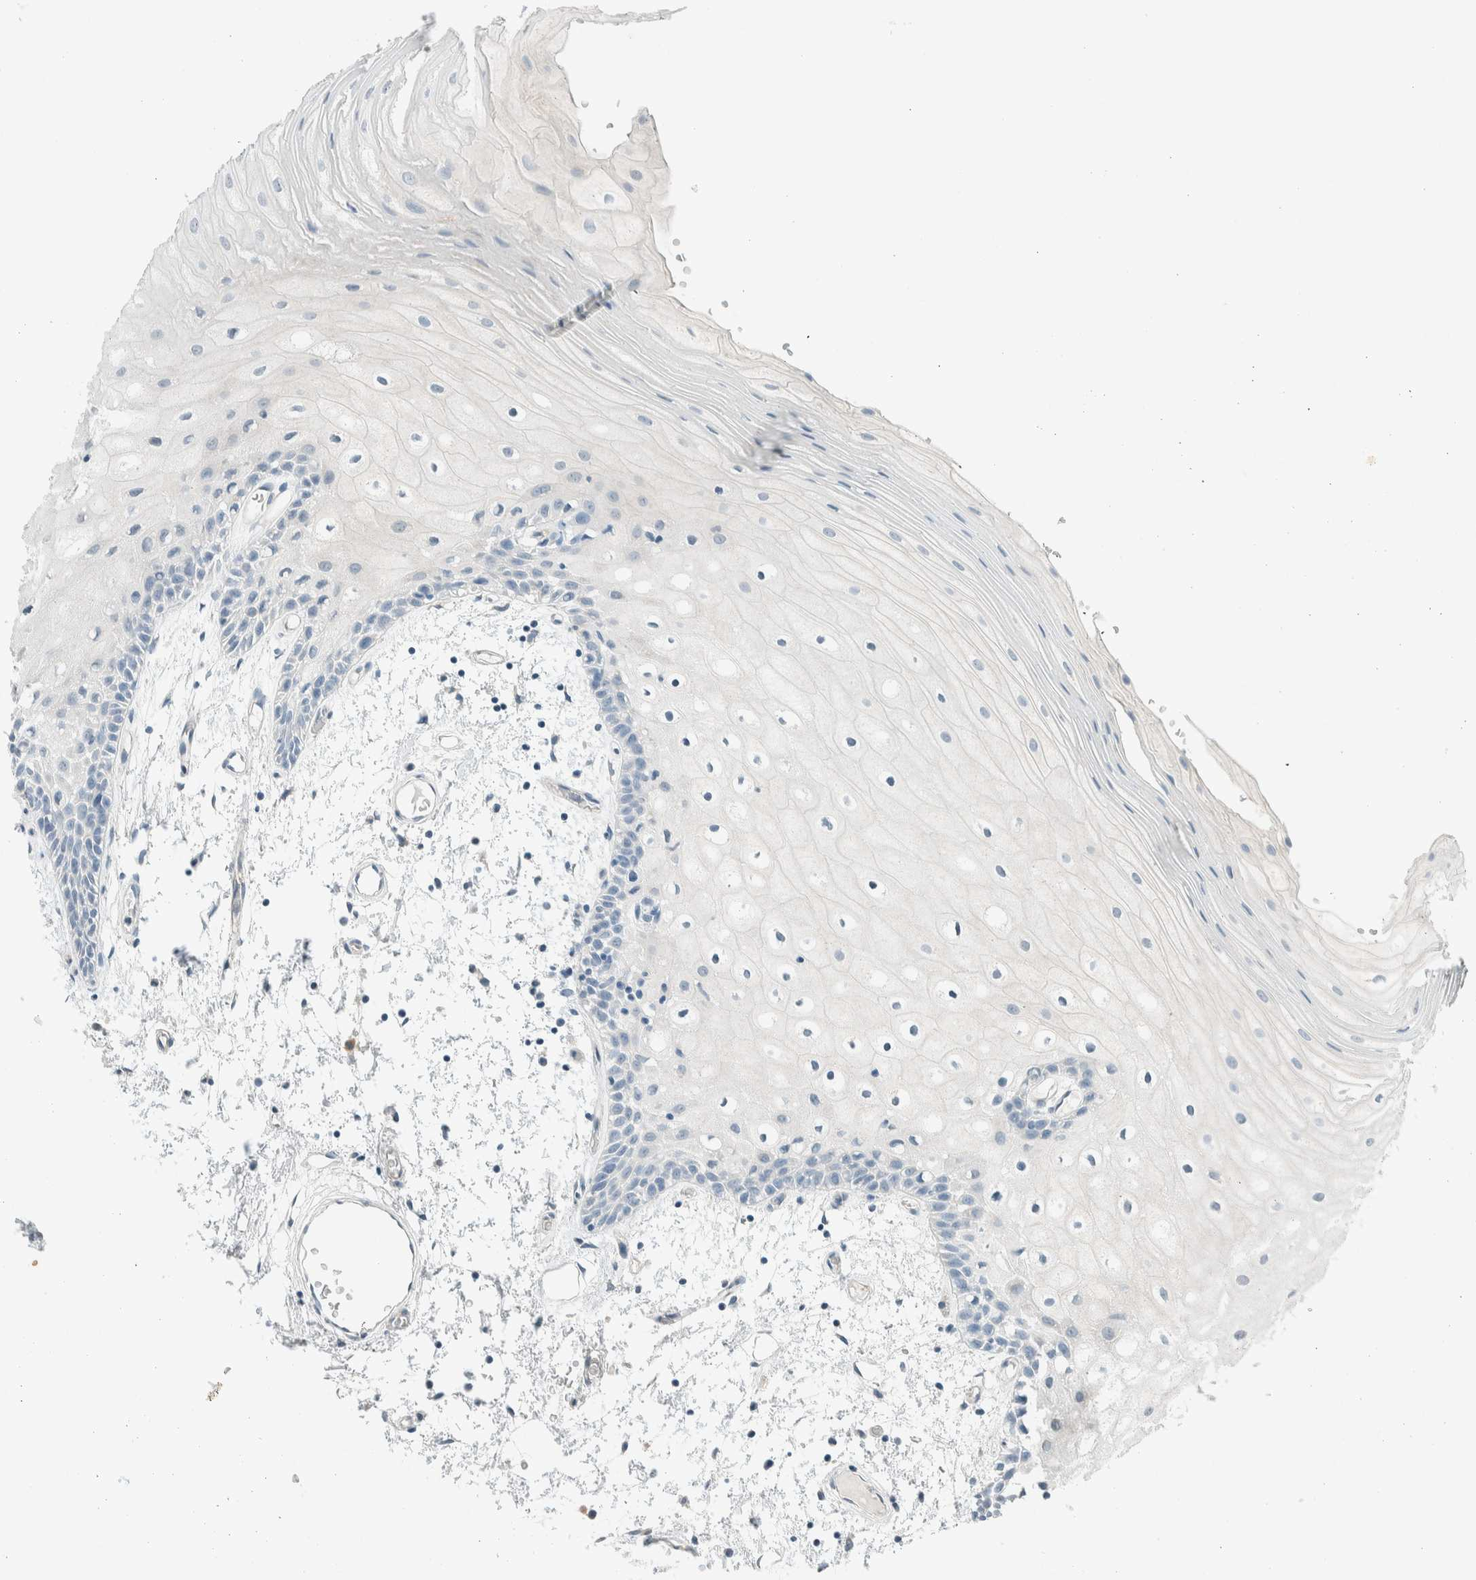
{"staining": {"intensity": "negative", "quantity": "none", "location": "none"}, "tissue": "oral mucosa", "cell_type": "Squamous epithelial cells", "image_type": "normal", "snomed": [{"axis": "morphology", "description": "Normal tissue, NOS"}, {"axis": "topography", "description": "Oral tissue"}], "caption": "This is an immunohistochemistry (IHC) photomicrograph of normal human oral mucosa. There is no positivity in squamous epithelial cells.", "gene": "SLFN12", "patient": {"sex": "male", "age": 52}}